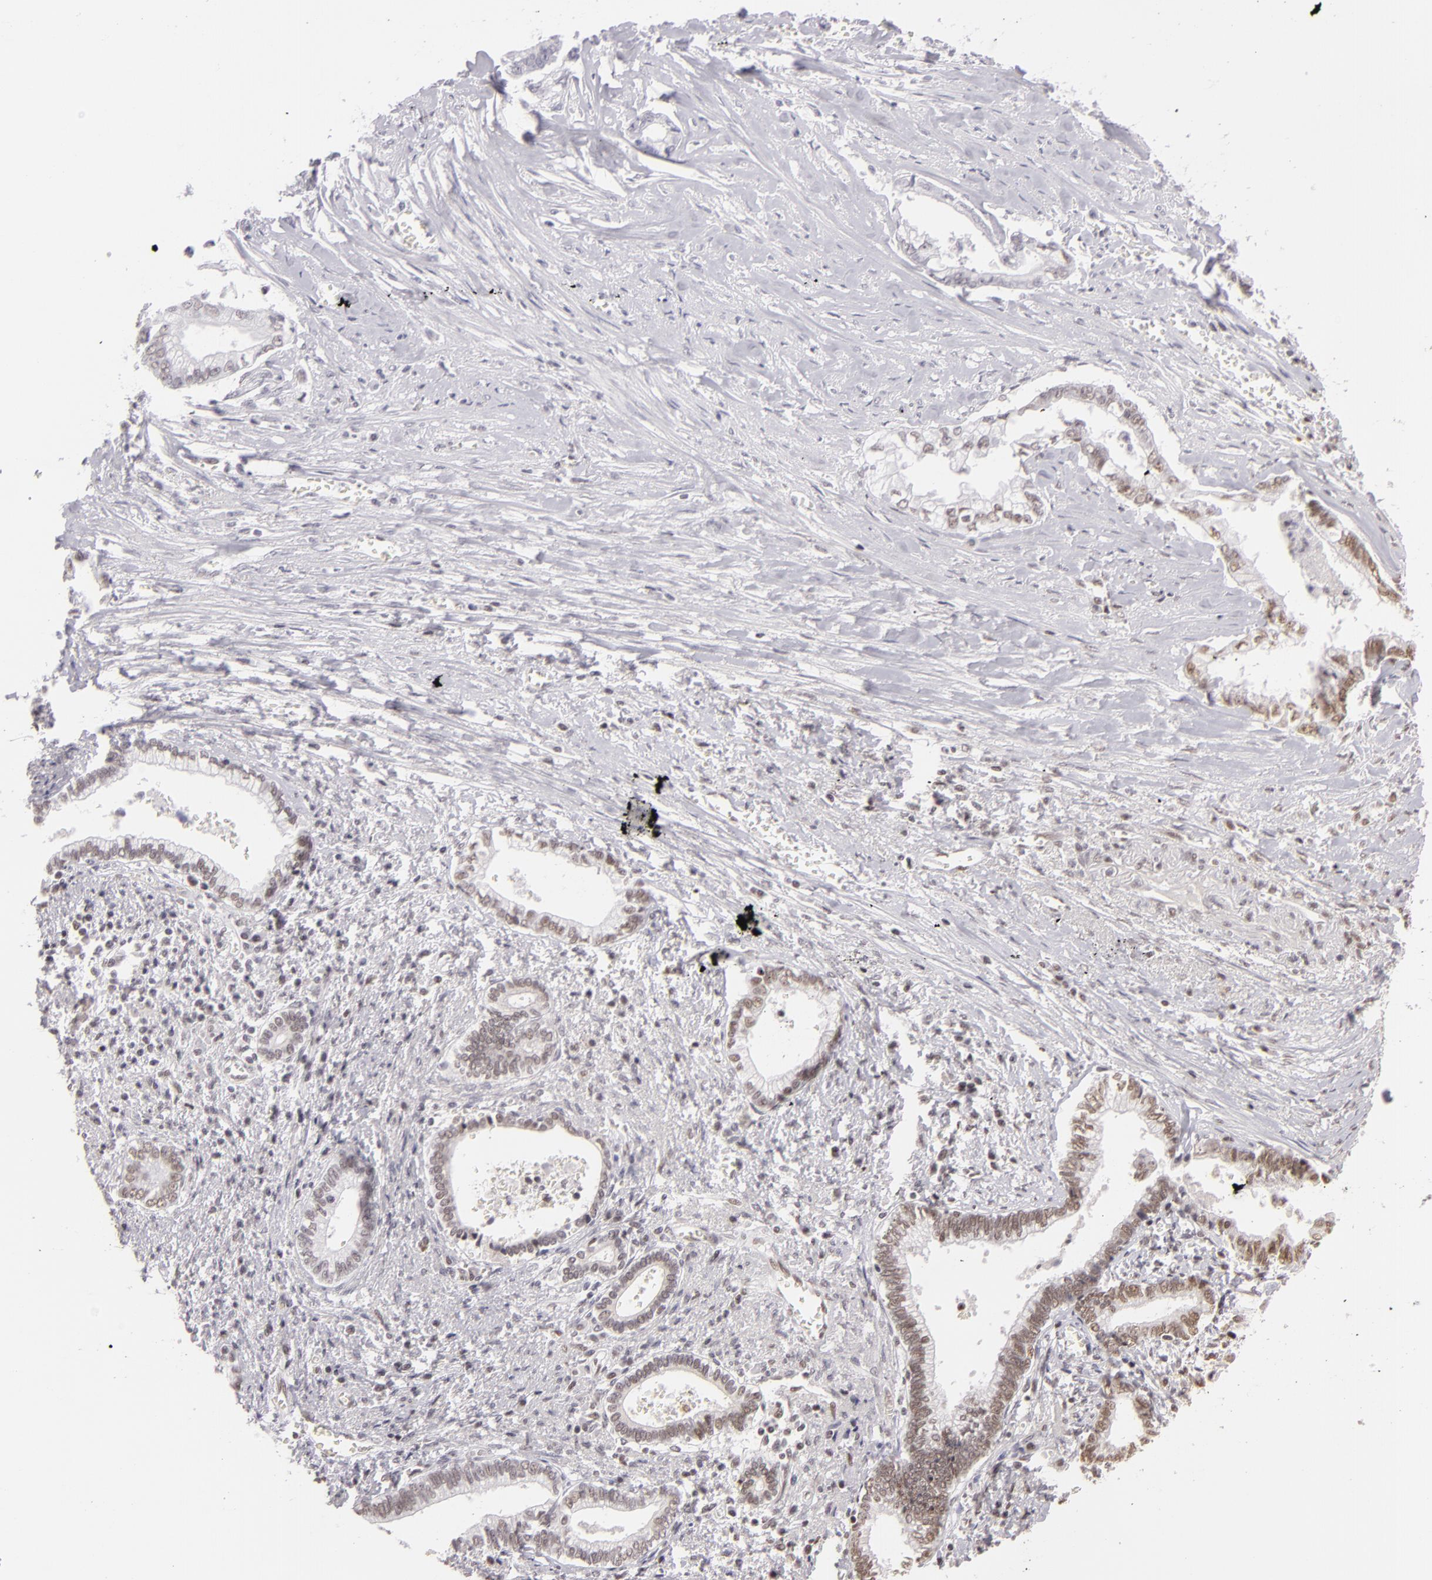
{"staining": {"intensity": "weak", "quantity": "25%-75%", "location": "nuclear"}, "tissue": "liver cancer", "cell_type": "Tumor cells", "image_type": "cancer", "snomed": [{"axis": "morphology", "description": "Cholangiocarcinoma"}, {"axis": "topography", "description": "Liver"}], "caption": "Protein analysis of liver cancer tissue exhibits weak nuclear expression in approximately 25%-75% of tumor cells.", "gene": "INTS6", "patient": {"sex": "male", "age": 57}}